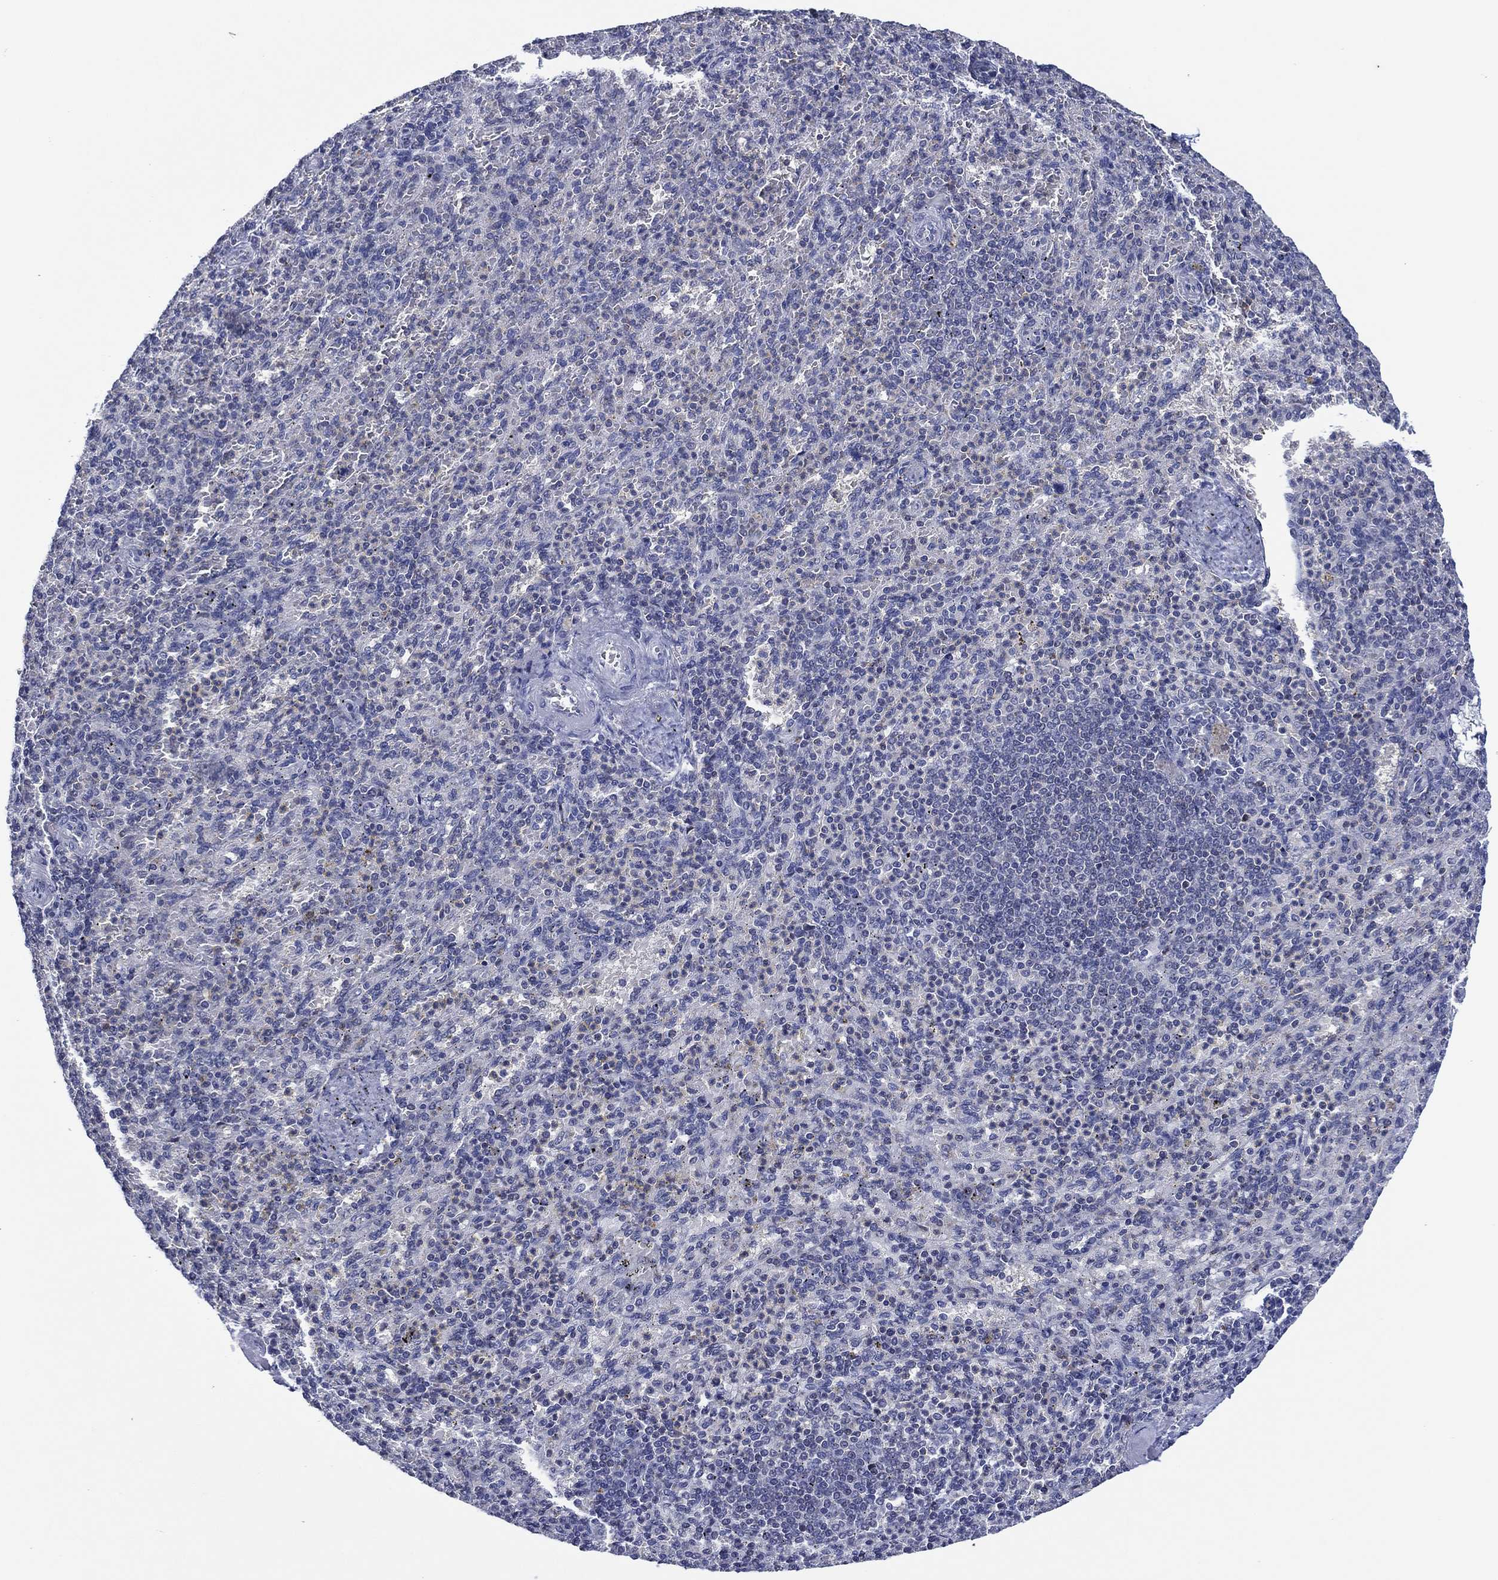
{"staining": {"intensity": "negative", "quantity": "none", "location": "none"}, "tissue": "spleen", "cell_type": "Cells in red pulp", "image_type": "normal", "snomed": [{"axis": "morphology", "description": "Normal tissue, NOS"}, {"axis": "topography", "description": "Spleen"}], "caption": "A high-resolution histopathology image shows immunohistochemistry (IHC) staining of normal spleen, which exhibits no significant positivity in cells in red pulp.", "gene": "TRIM31", "patient": {"sex": "female", "age": 74}}